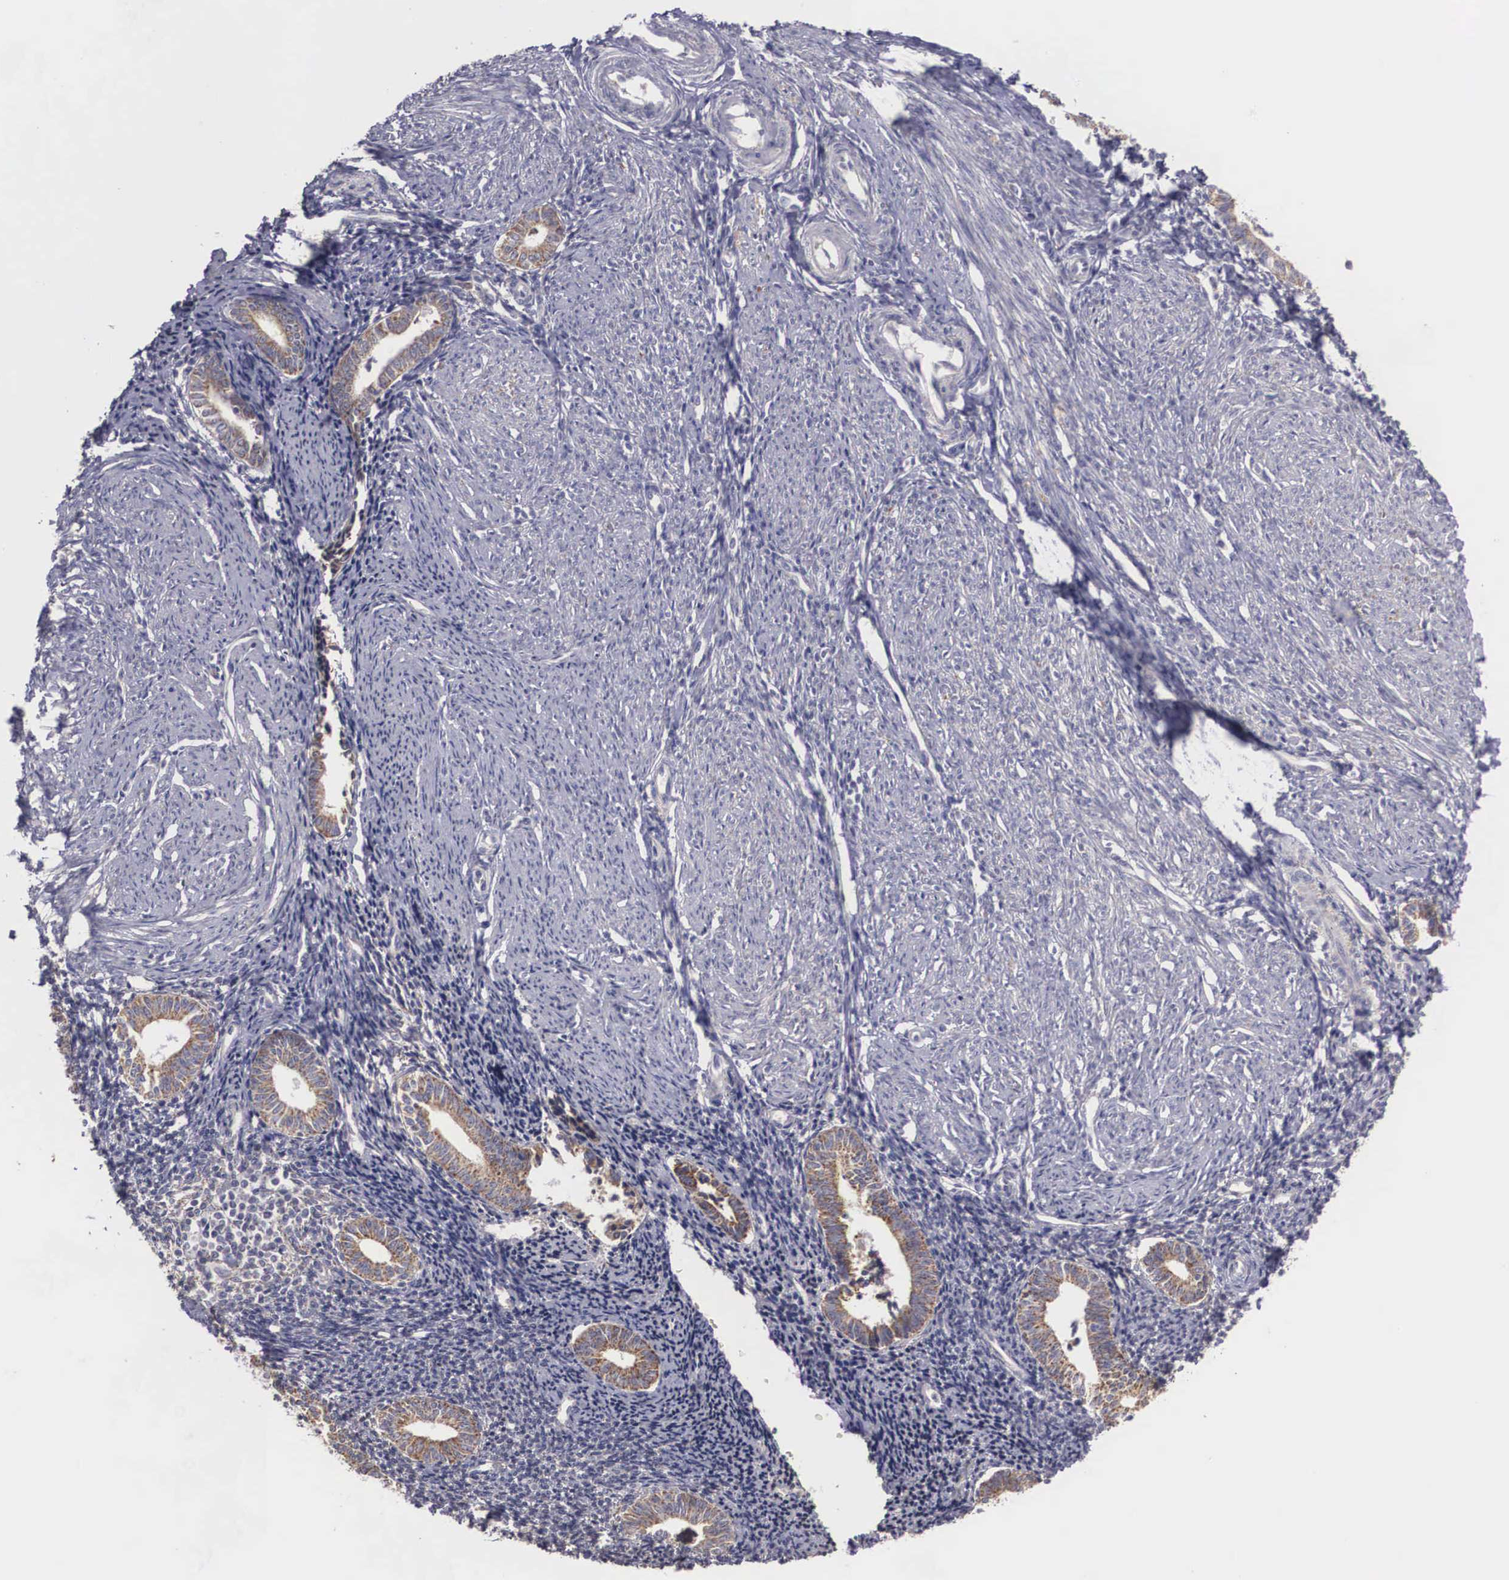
{"staining": {"intensity": "negative", "quantity": "none", "location": "none"}, "tissue": "endometrium", "cell_type": "Cells in endometrial stroma", "image_type": "normal", "snomed": [{"axis": "morphology", "description": "Normal tissue, NOS"}, {"axis": "topography", "description": "Endometrium"}], "caption": "This is an IHC micrograph of normal human endometrium. There is no staining in cells in endometrial stroma.", "gene": "NREP", "patient": {"sex": "female", "age": 52}}